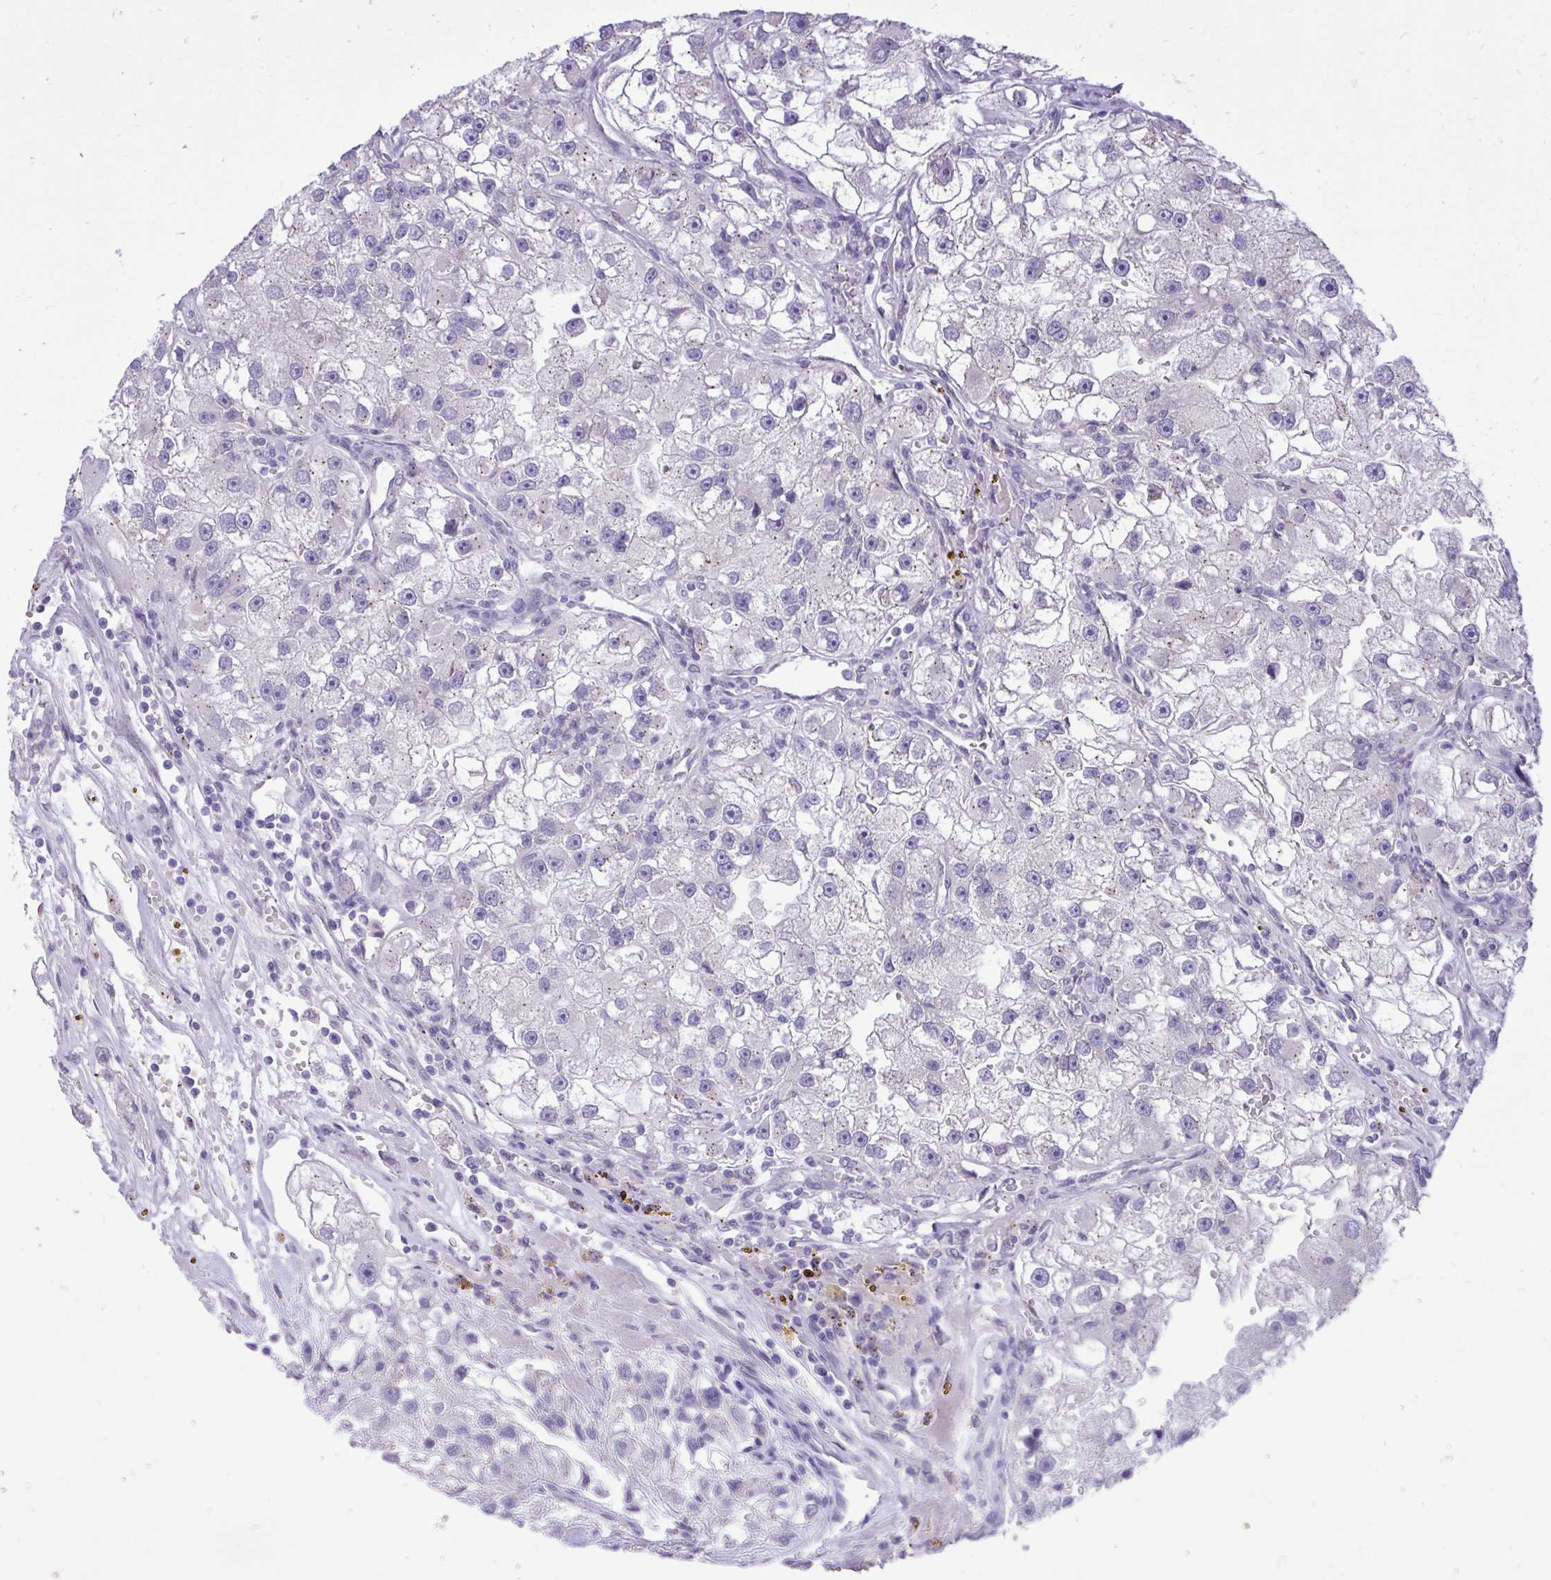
{"staining": {"intensity": "weak", "quantity": "<25%", "location": "cytoplasmic/membranous"}, "tissue": "renal cancer", "cell_type": "Tumor cells", "image_type": "cancer", "snomed": [{"axis": "morphology", "description": "Adenocarcinoma, NOS"}, {"axis": "topography", "description": "Kidney"}], "caption": "This is a histopathology image of immunohistochemistry staining of renal cancer, which shows no positivity in tumor cells.", "gene": "CEACAM18", "patient": {"sex": "male", "age": 63}}